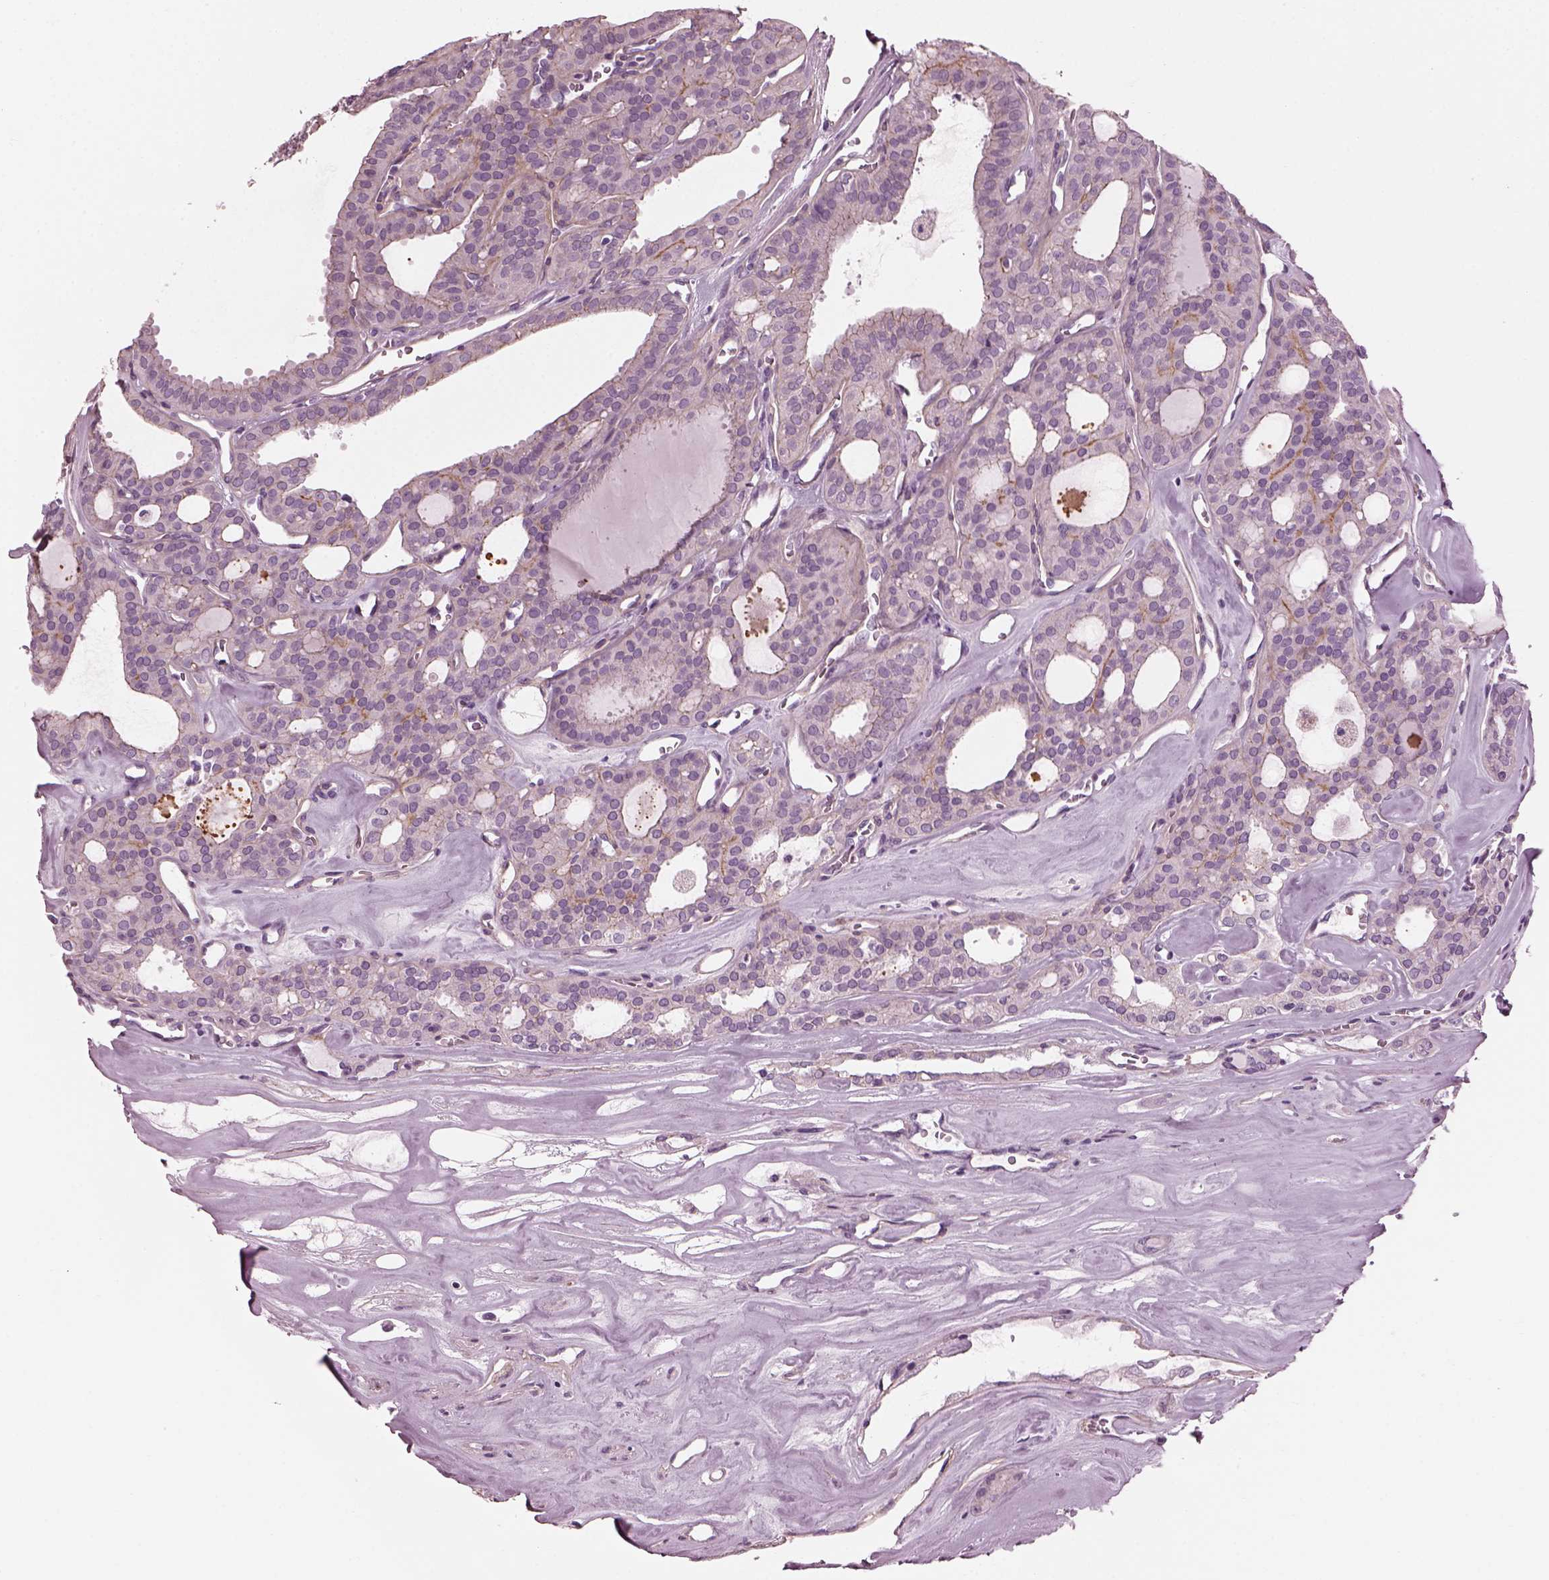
{"staining": {"intensity": "negative", "quantity": "none", "location": "none"}, "tissue": "thyroid cancer", "cell_type": "Tumor cells", "image_type": "cancer", "snomed": [{"axis": "morphology", "description": "Follicular adenoma carcinoma, NOS"}, {"axis": "topography", "description": "Thyroid gland"}], "caption": "A histopathology image of human thyroid cancer is negative for staining in tumor cells. The staining is performed using DAB (3,3'-diaminobenzidine) brown chromogen with nuclei counter-stained in using hematoxylin.", "gene": "BFSP1", "patient": {"sex": "male", "age": 75}}